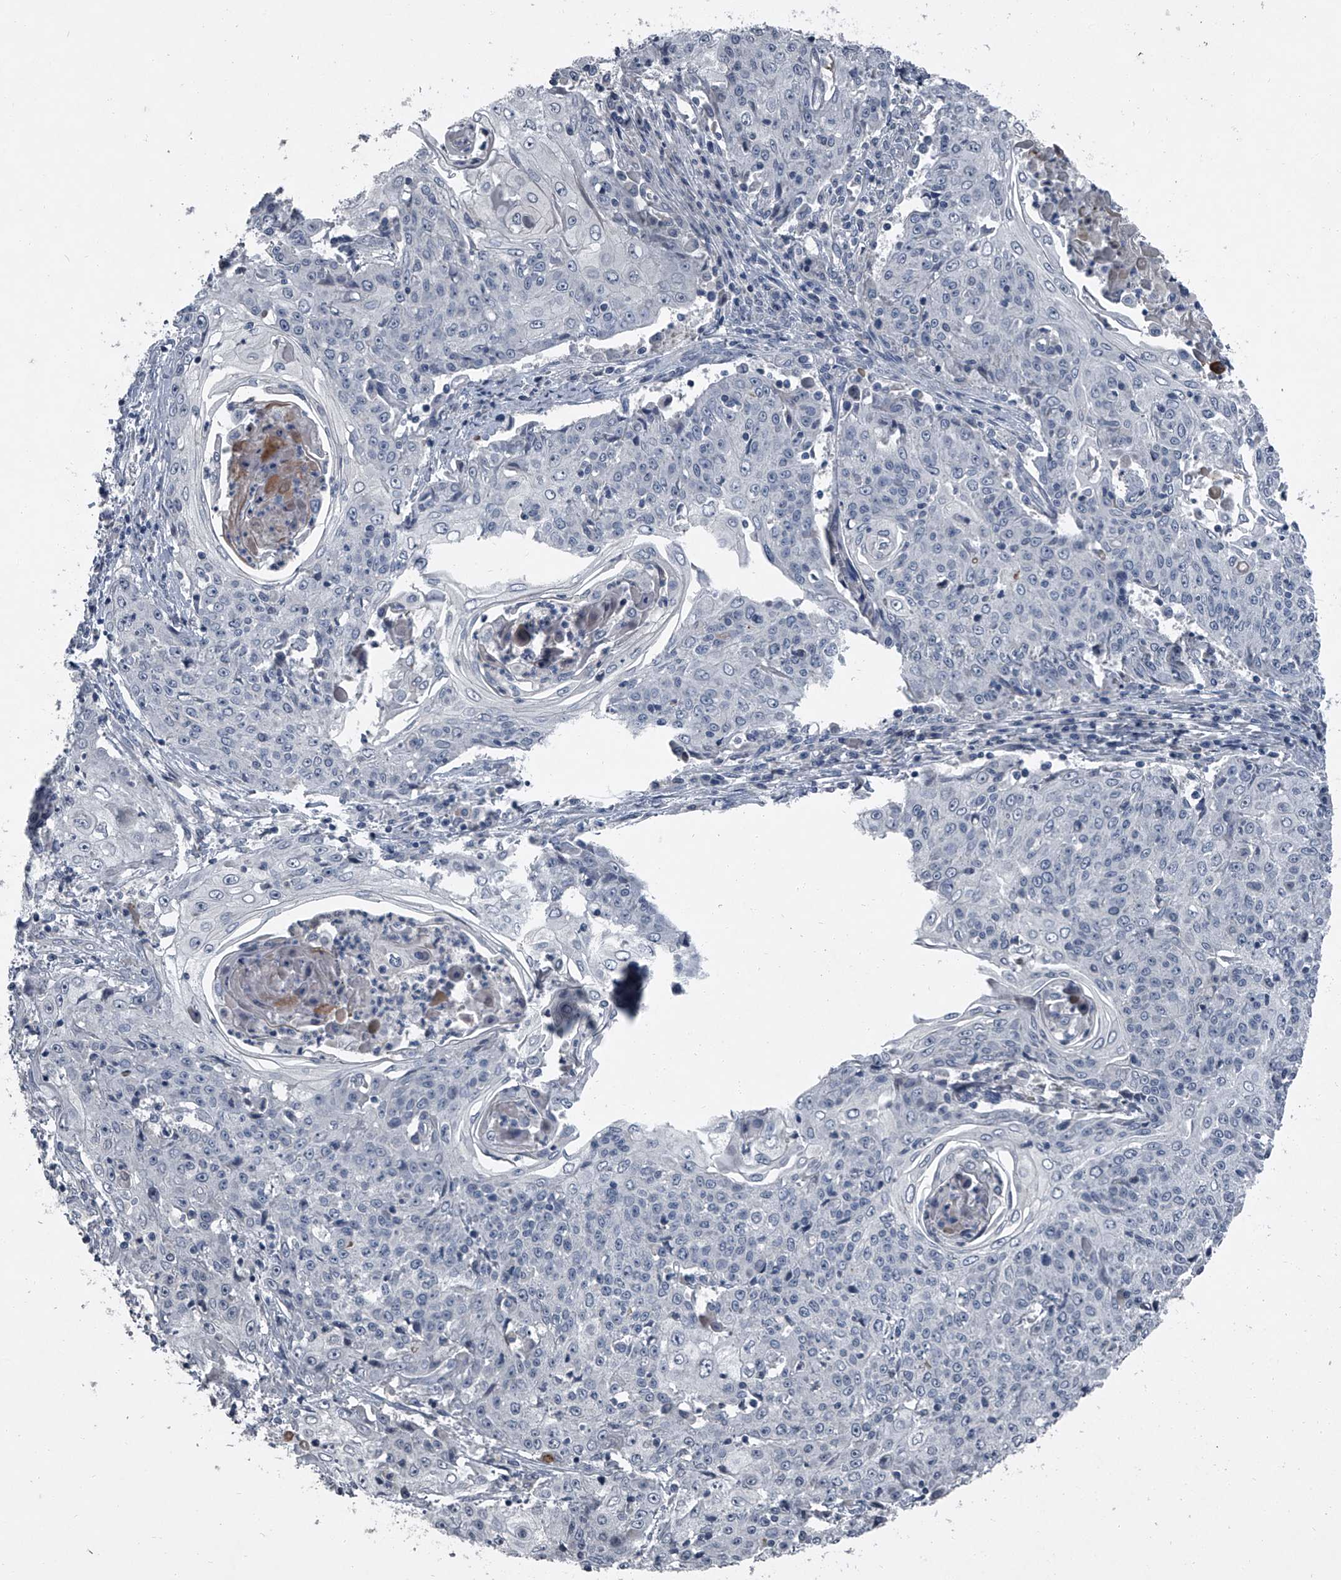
{"staining": {"intensity": "negative", "quantity": "none", "location": "none"}, "tissue": "cervical cancer", "cell_type": "Tumor cells", "image_type": "cancer", "snomed": [{"axis": "morphology", "description": "Squamous cell carcinoma, NOS"}, {"axis": "topography", "description": "Cervix"}], "caption": "Photomicrograph shows no significant protein staining in tumor cells of cervical cancer (squamous cell carcinoma).", "gene": "HEPHL1", "patient": {"sex": "female", "age": 48}}